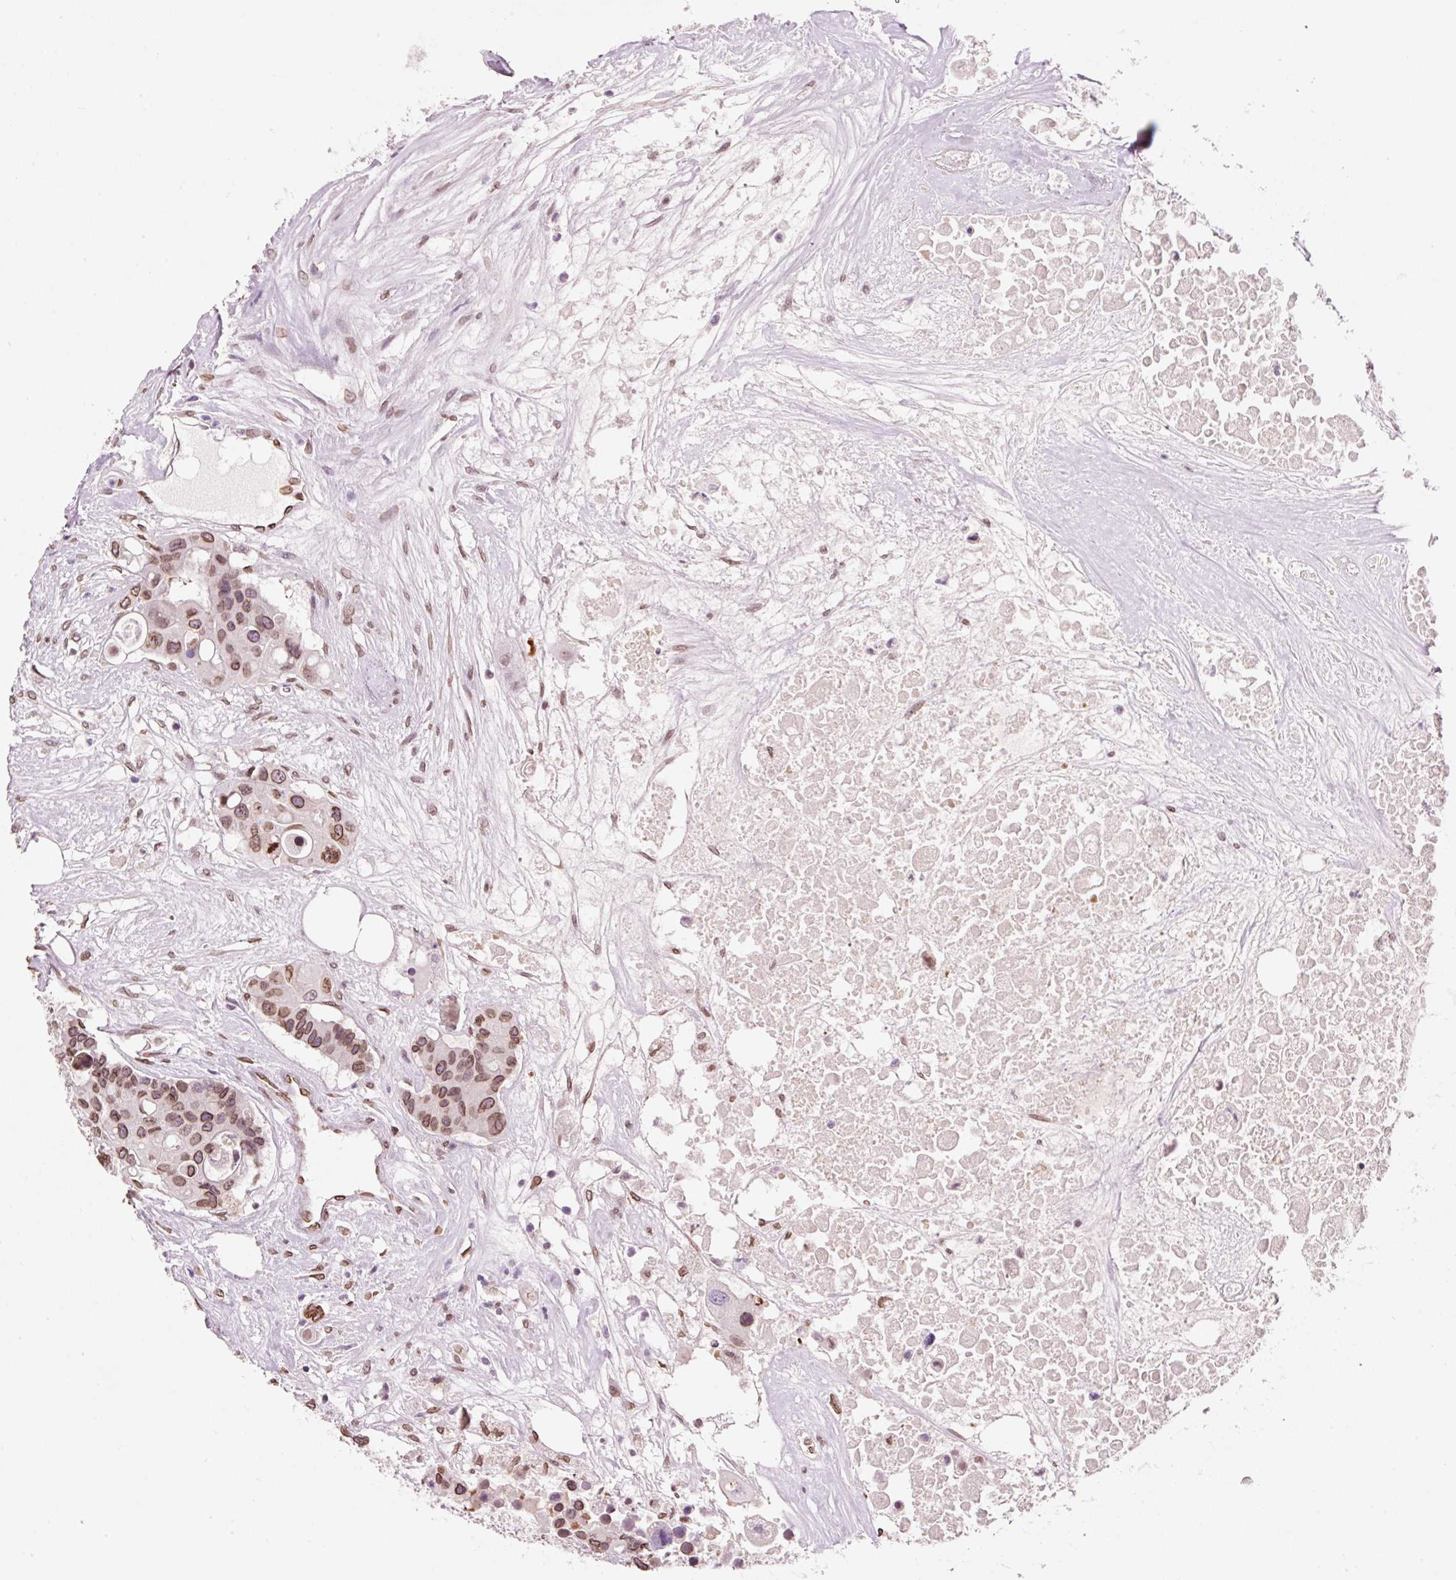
{"staining": {"intensity": "moderate", "quantity": ">75%", "location": "cytoplasmic/membranous,nuclear"}, "tissue": "colorectal cancer", "cell_type": "Tumor cells", "image_type": "cancer", "snomed": [{"axis": "morphology", "description": "Adenocarcinoma, NOS"}, {"axis": "topography", "description": "Colon"}], "caption": "Immunohistochemical staining of human colorectal cancer displays moderate cytoplasmic/membranous and nuclear protein staining in about >75% of tumor cells.", "gene": "ZNF224", "patient": {"sex": "male", "age": 77}}